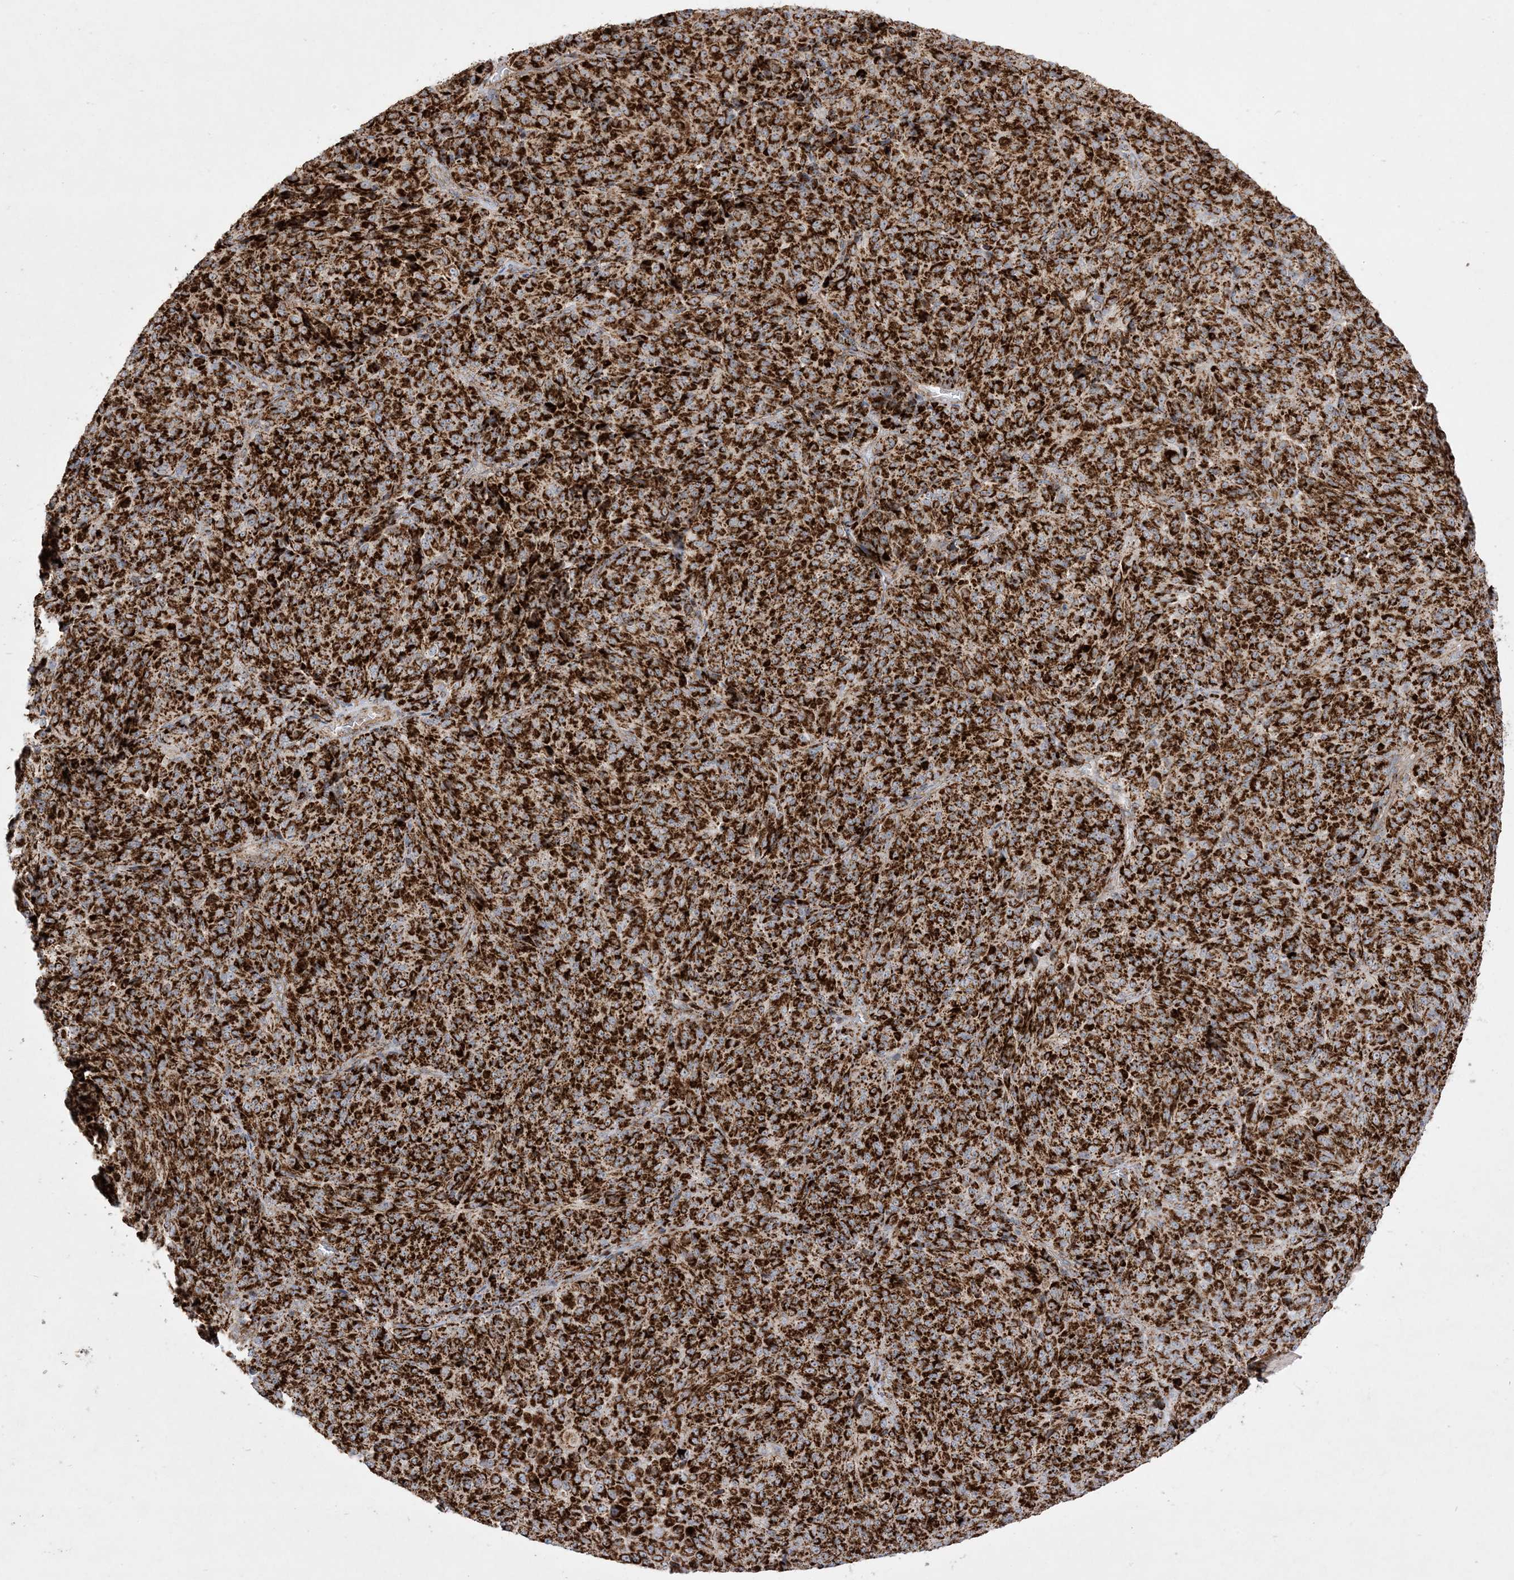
{"staining": {"intensity": "strong", "quantity": ">75%", "location": "cytoplasmic/membranous"}, "tissue": "melanoma", "cell_type": "Tumor cells", "image_type": "cancer", "snomed": [{"axis": "morphology", "description": "Malignant melanoma, Metastatic site"}, {"axis": "topography", "description": "Brain"}], "caption": "Protein staining reveals strong cytoplasmic/membranous positivity in approximately >75% of tumor cells in melanoma. (DAB (3,3'-diaminobenzidine) = brown stain, brightfield microscopy at high magnification).", "gene": "NDUFAF3", "patient": {"sex": "female", "age": 56}}